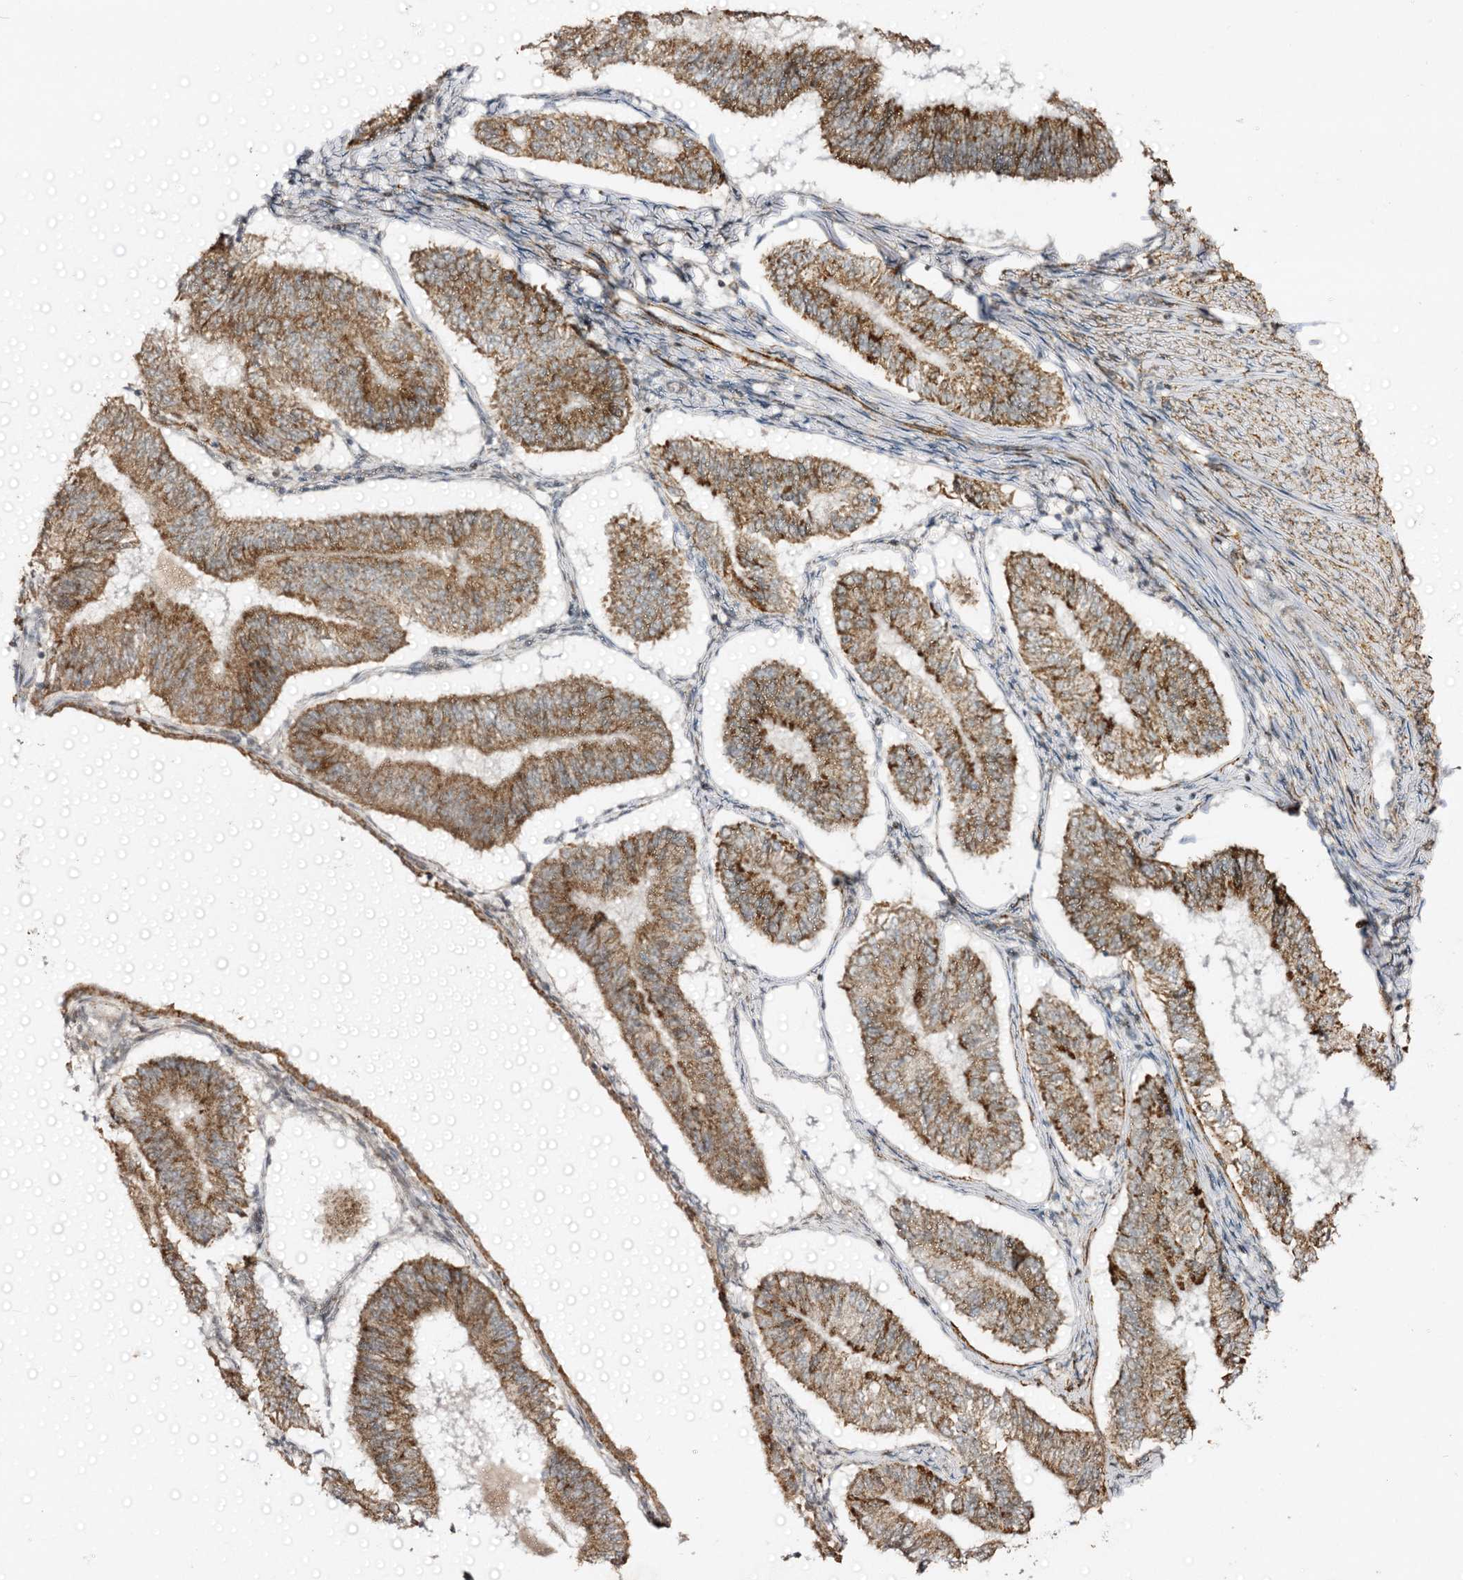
{"staining": {"intensity": "moderate", "quantity": ">75%", "location": "cytoplasmic/membranous"}, "tissue": "endometrial cancer", "cell_type": "Tumor cells", "image_type": "cancer", "snomed": [{"axis": "morphology", "description": "Adenocarcinoma, NOS"}, {"axis": "topography", "description": "Endometrium"}], "caption": "DAB (3,3'-diaminobenzidine) immunohistochemical staining of human endometrial cancer demonstrates moderate cytoplasmic/membranous protein expression in approximately >75% of tumor cells.", "gene": "CBR4", "patient": {"sex": "female", "age": 58}}